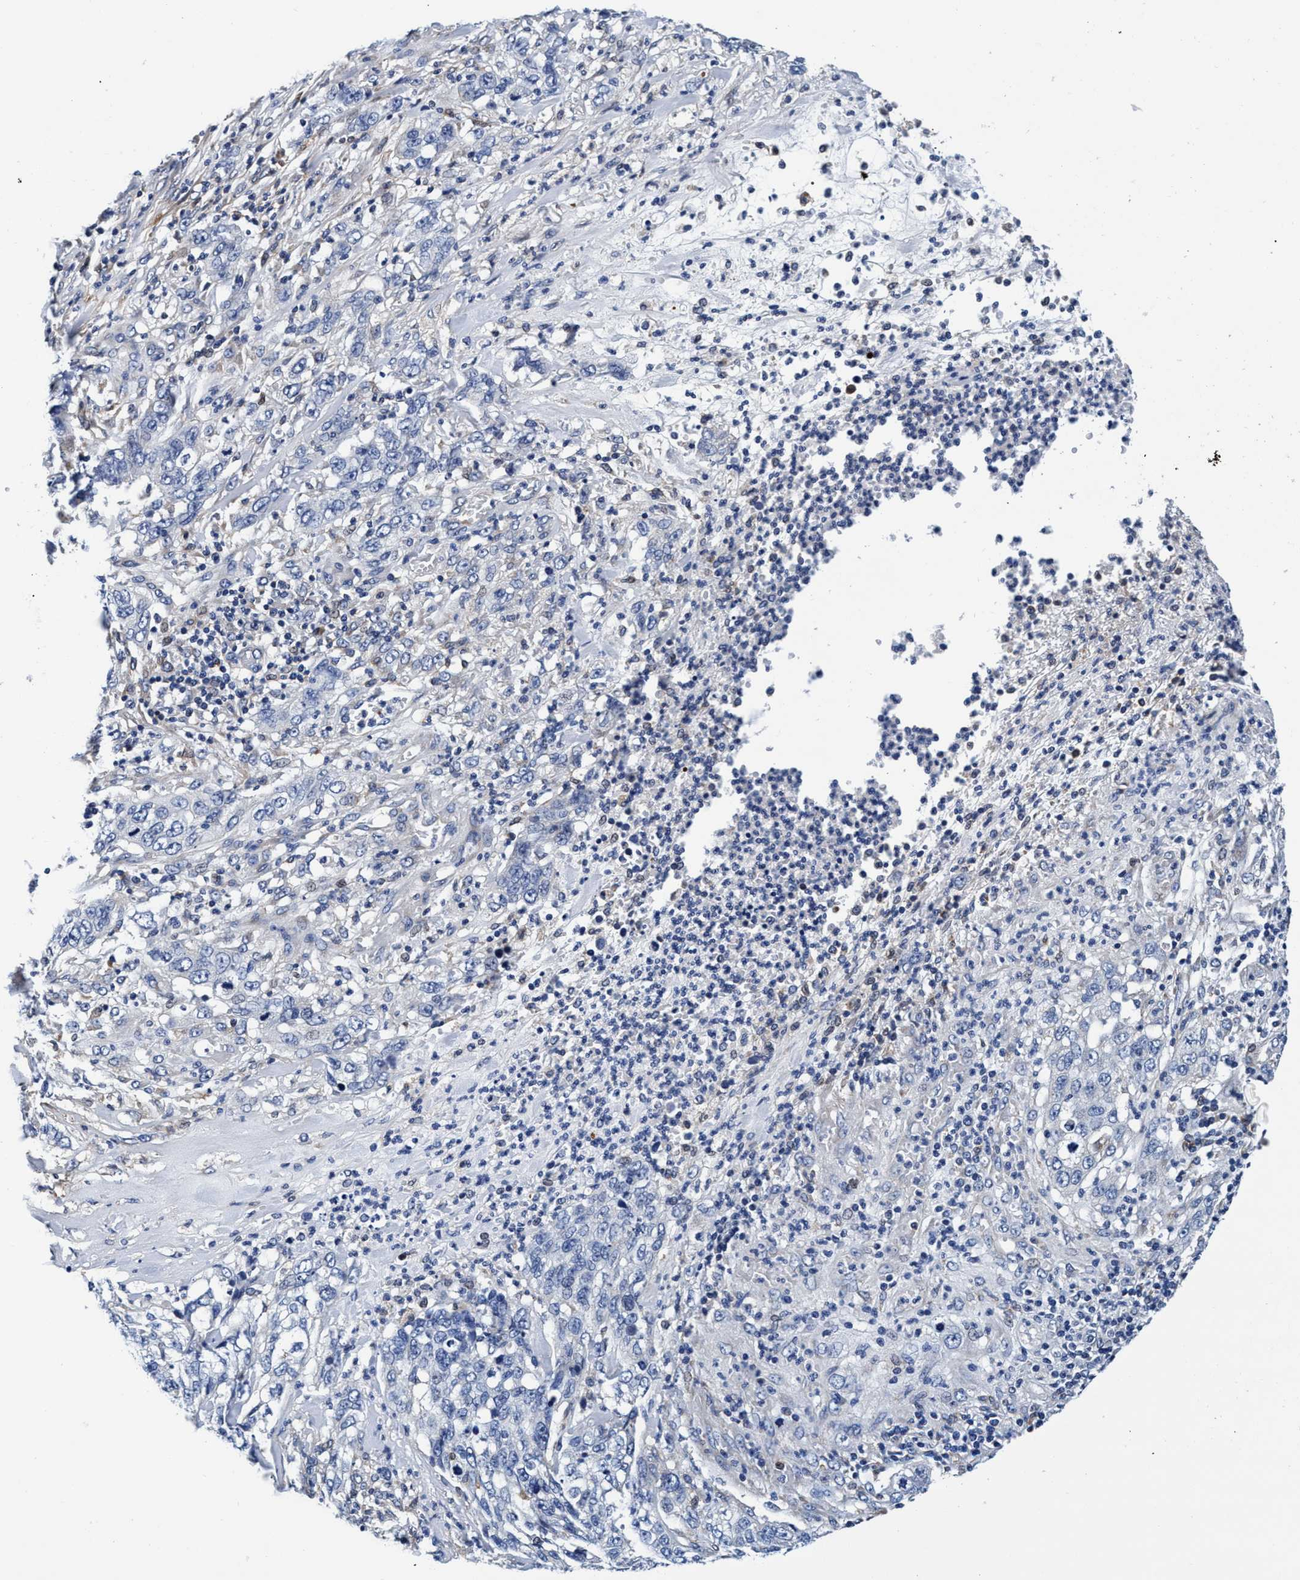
{"staining": {"intensity": "negative", "quantity": "none", "location": "none"}, "tissue": "stomach cancer", "cell_type": "Tumor cells", "image_type": "cancer", "snomed": [{"axis": "morphology", "description": "Adenocarcinoma, NOS"}, {"axis": "topography", "description": "Stomach"}], "caption": "DAB (3,3'-diaminobenzidine) immunohistochemical staining of human adenocarcinoma (stomach) demonstrates no significant expression in tumor cells. (DAB (3,3'-diaminobenzidine) immunohistochemistry visualized using brightfield microscopy, high magnification).", "gene": "UBALD2", "patient": {"sex": "male", "age": 48}}